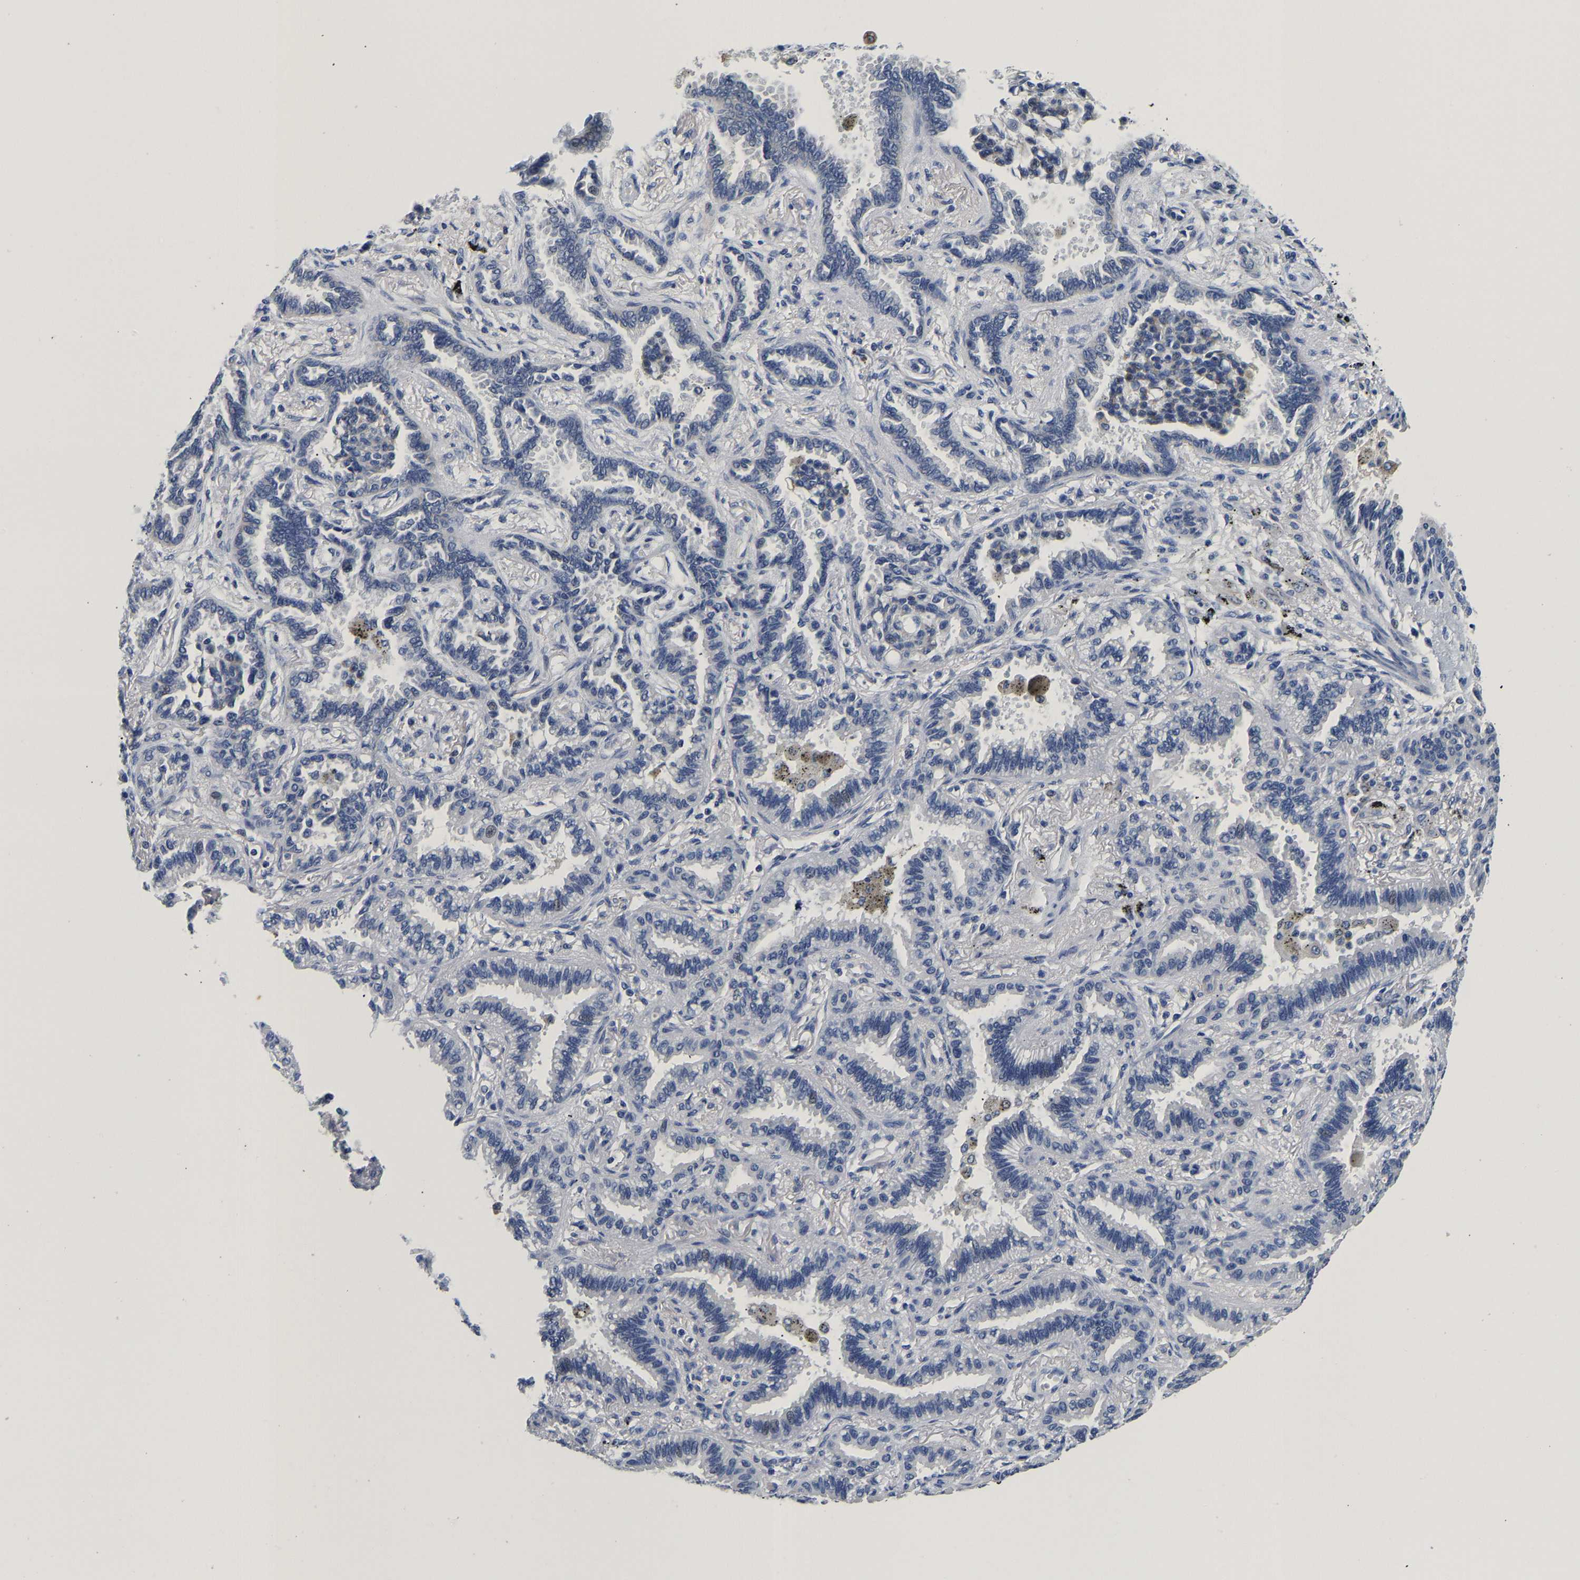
{"staining": {"intensity": "moderate", "quantity": "<25%", "location": "cytoplasmic/membranous"}, "tissue": "lung cancer", "cell_type": "Tumor cells", "image_type": "cancer", "snomed": [{"axis": "morphology", "description": "Normal tissue, NOS"}, {"axis": "morphology", "description": "Adenocarcinoma, NOS"}, {"axis": "topography", "description": "Lung"}], "caption": "Tumor cells display low levels of moderate cytoplasmic/membranous expression in about <25% of cells in adenocarcinoma (lung).", "gene": "PCK2", "patient": {"sex": "male", "age": 59}}